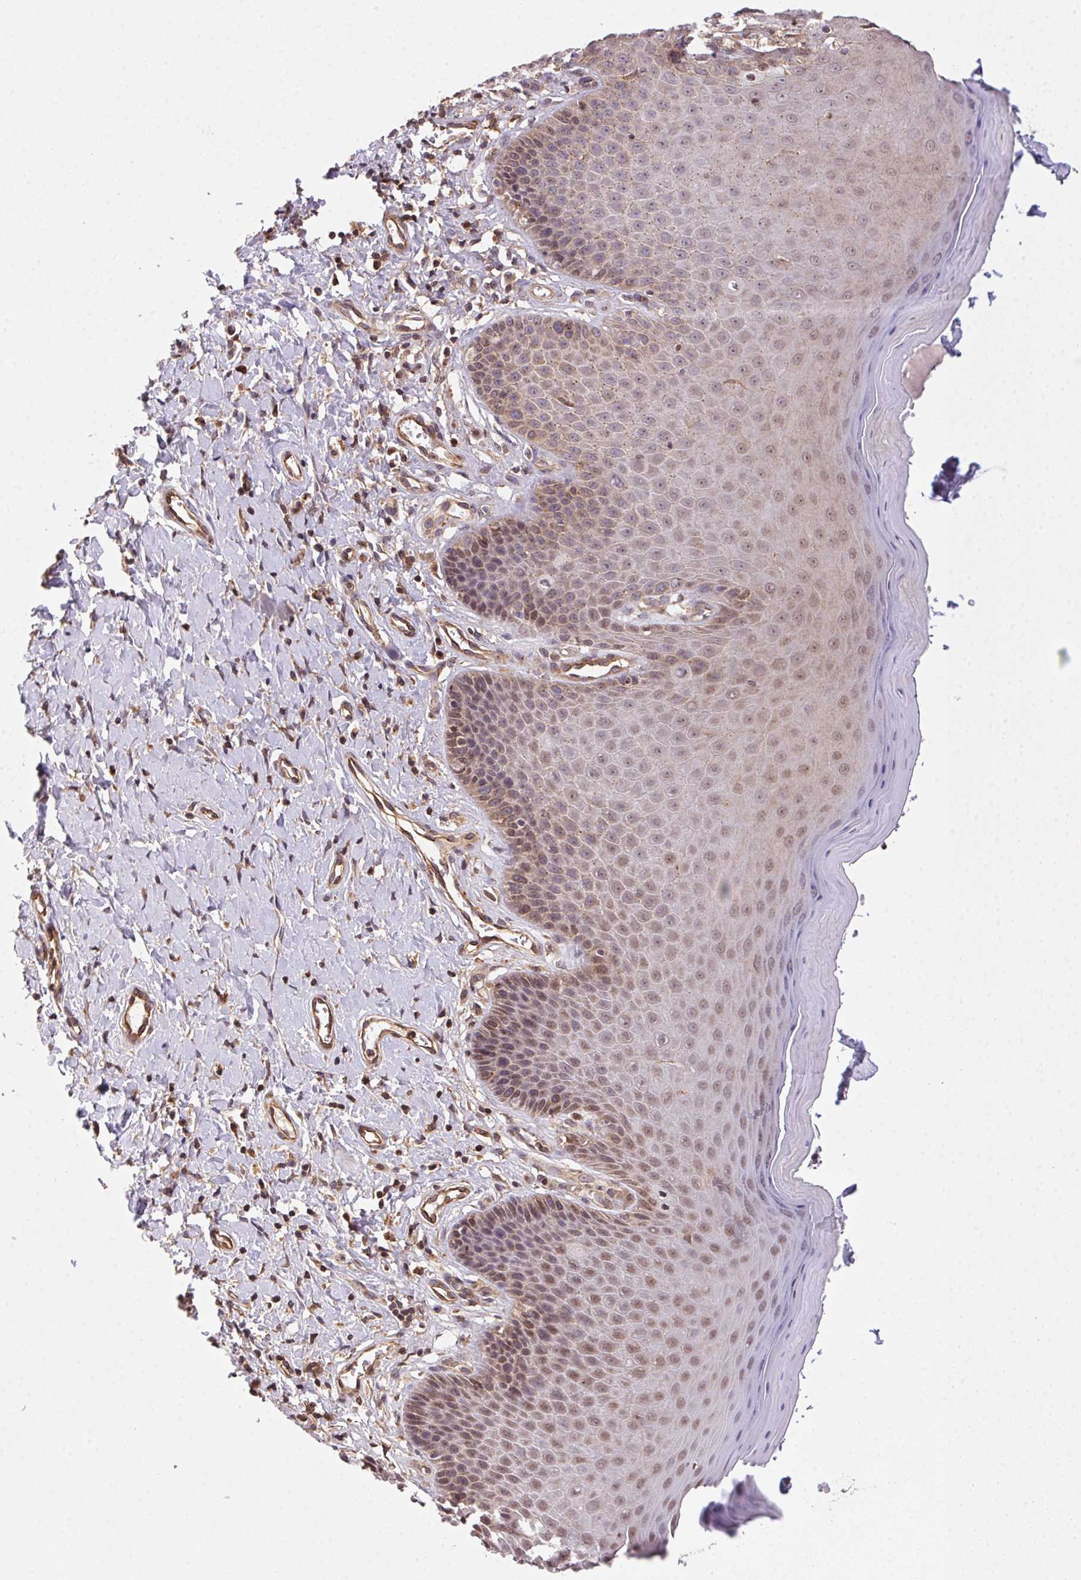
{"staining": {"intensity": "moderate", "quantity": "25%-75%", "location": "cytoplasmic/membranous,nuclear"}, "tissue": "vagina", "cell_type": "Squamous epithelial cells", "image_type": "normal", "snomed": [{"axis": "morphology", "description": "Normal tissue, NOS"}, {"axis": "topography", "description": "Vagina"}], "caption": "Vagina stained with immunohistochemistry shows moderate cytoplasmic/membranous,nuclear staining in about 25%-75% of squamous epithelial cells. The staining was performed using DAB (3,3'-diaminobenzidine), with brown indicating positive protein expression. Nuclei are stained blue with hematoxylin.", "gene": "MEX3D", "patient": {"sex": "female", "age": 83}}